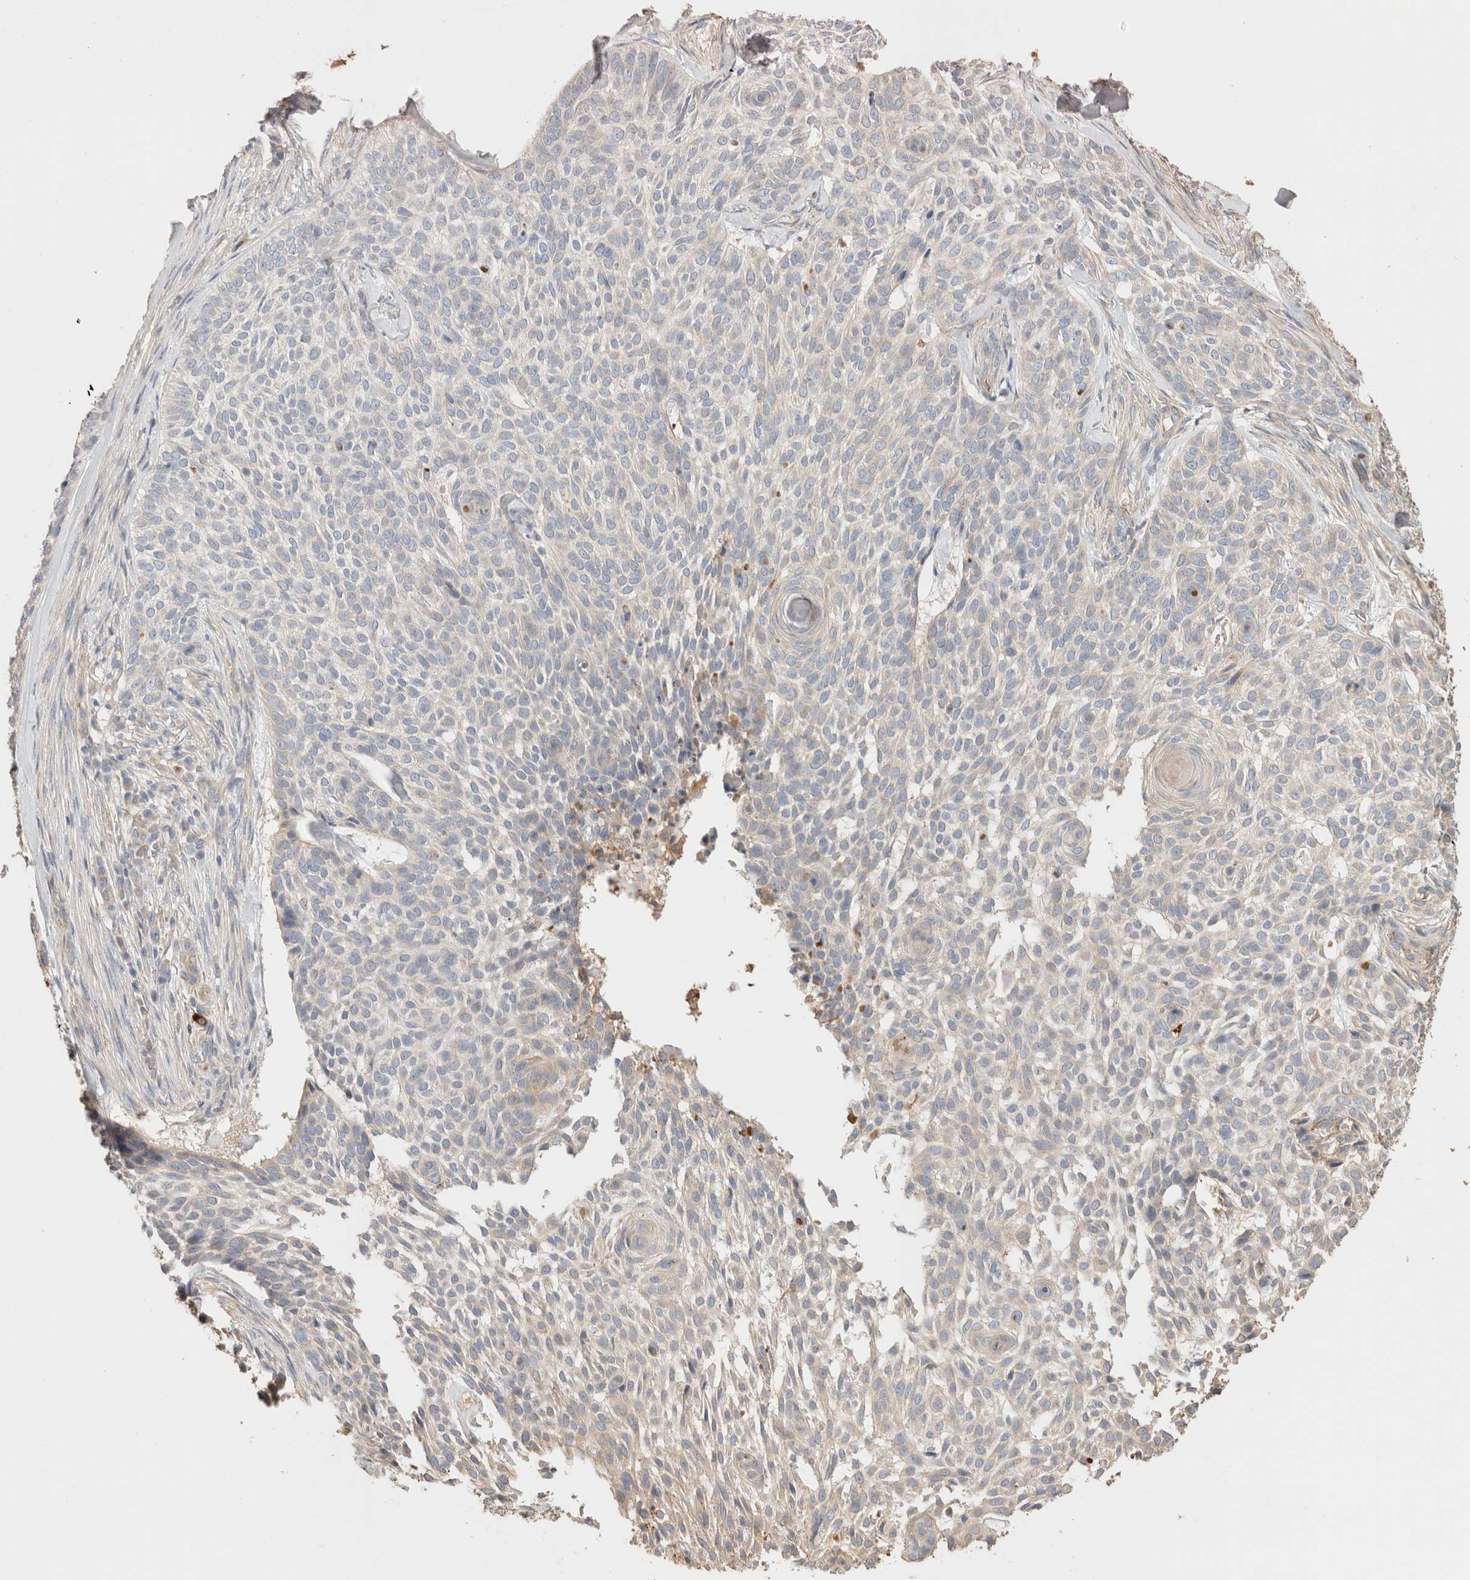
{"staining": {"intensity": "negative", "quantity": "none", "location": "none"}, "tissue": "skin cancer", "cell_type": "Tumor cells", "image_type": "cancer", "snomed": [{"axis": "morphology", "description": "Basal cell carcinoma"}, {"axis": "topography", "description": "Skin"}], "caption": "An immunohistochemistry photomicrograph of skin cancer is shown. There is no staining in tumor cells of skin cancer.", "gene": "PROS1", "patient": {"sex": "female", "age": 64}}